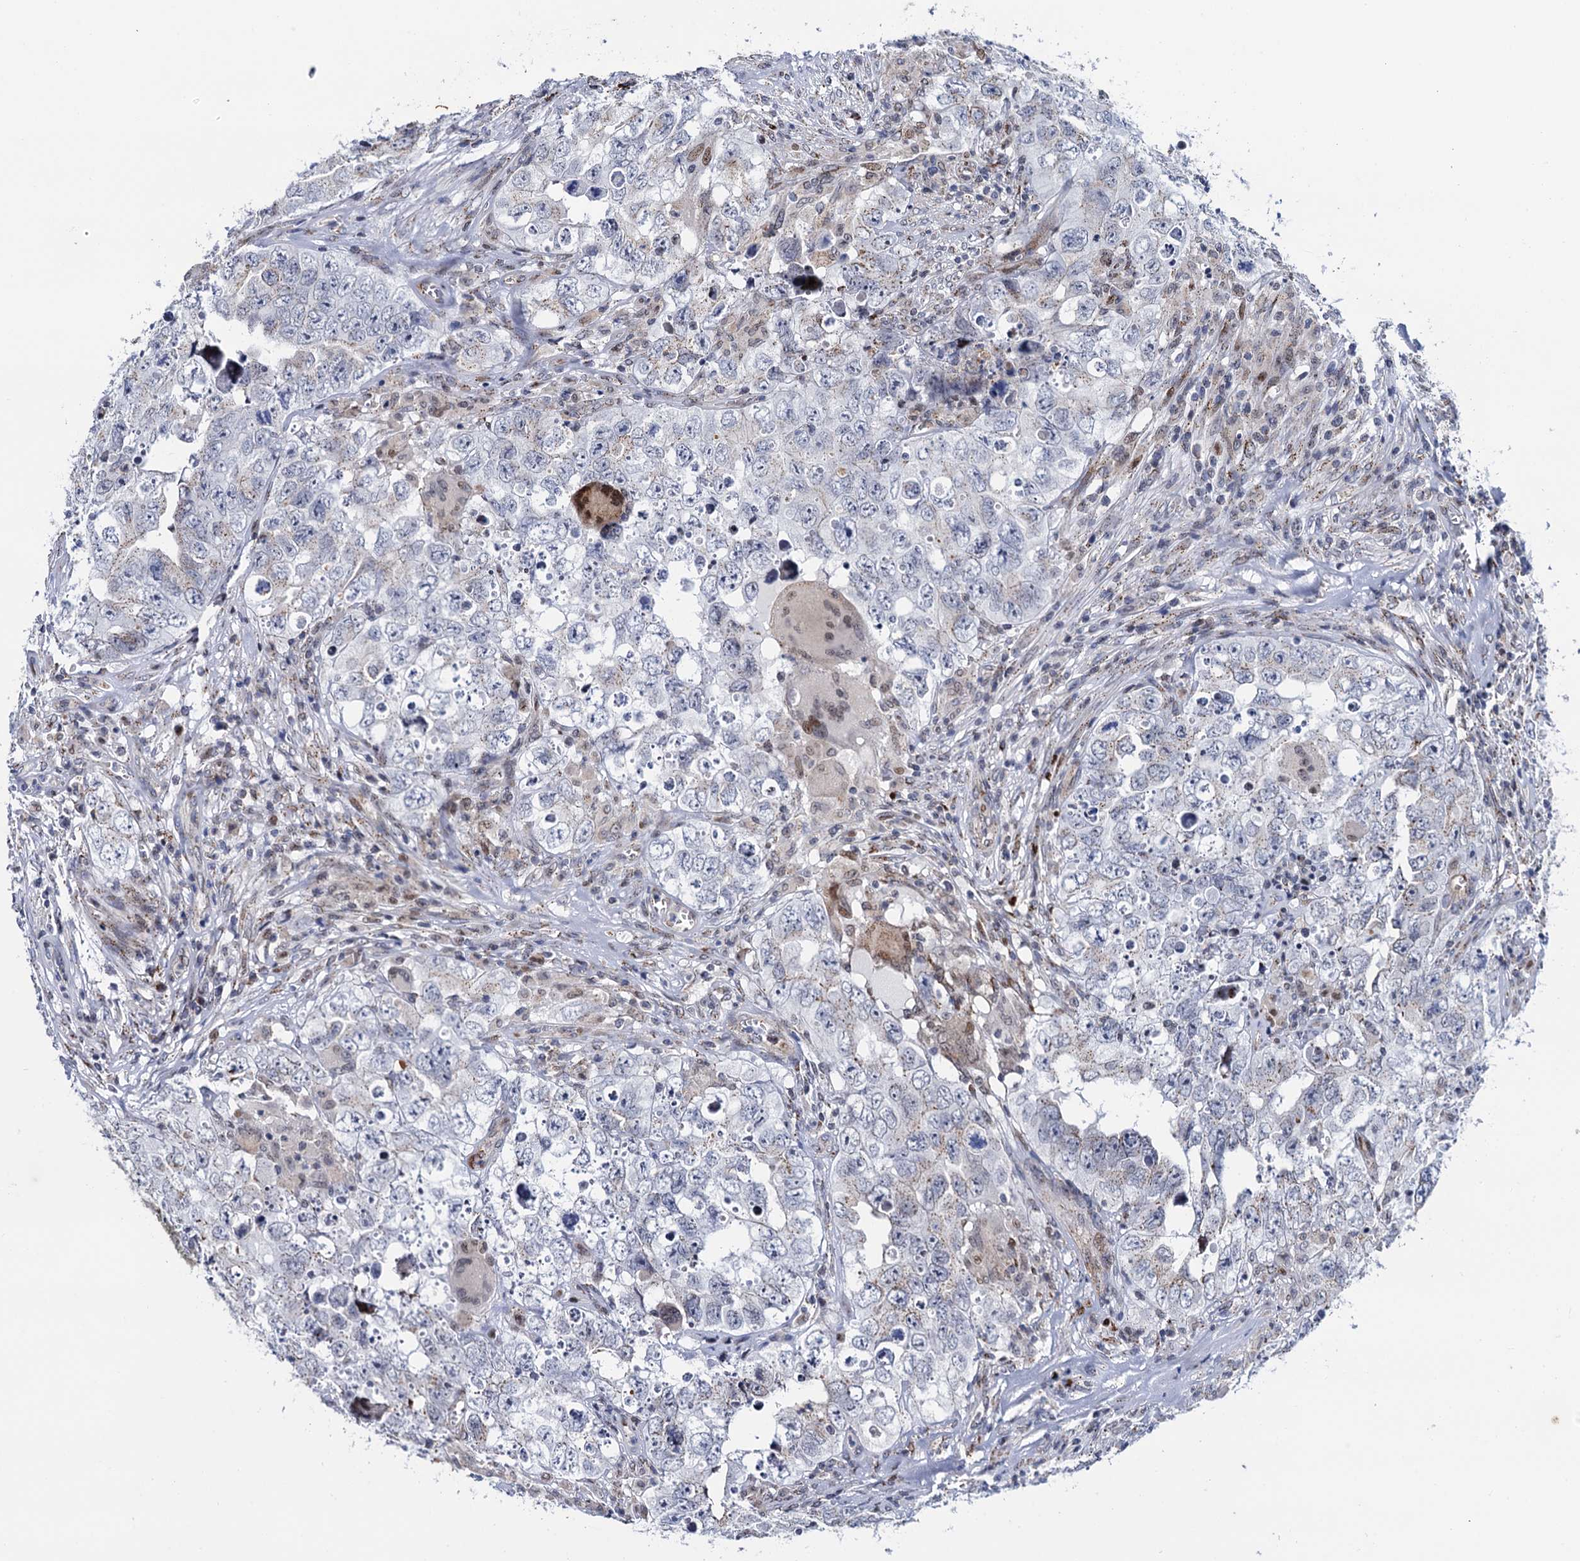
{"staining": {"intensity": "negative", "quantity": "none", "location": "none"}, "tissue": "testis cancer", "cell_type": "Tumor cells", "image_type": "cancer", "snomed": [{"axis": "morphology", "description": "Seminoma, NOS"}, {"axis": "morphology", "description": "Carcinoma, Embryonal, NOS"}, {"axis": "topography", "description": "Testis"}], "caption": "There is no significant positivity in tumor cells of embryonal carcinoma (testis).", "gene": "THAP2", "patient": {"sex": "male", "age": 43}}